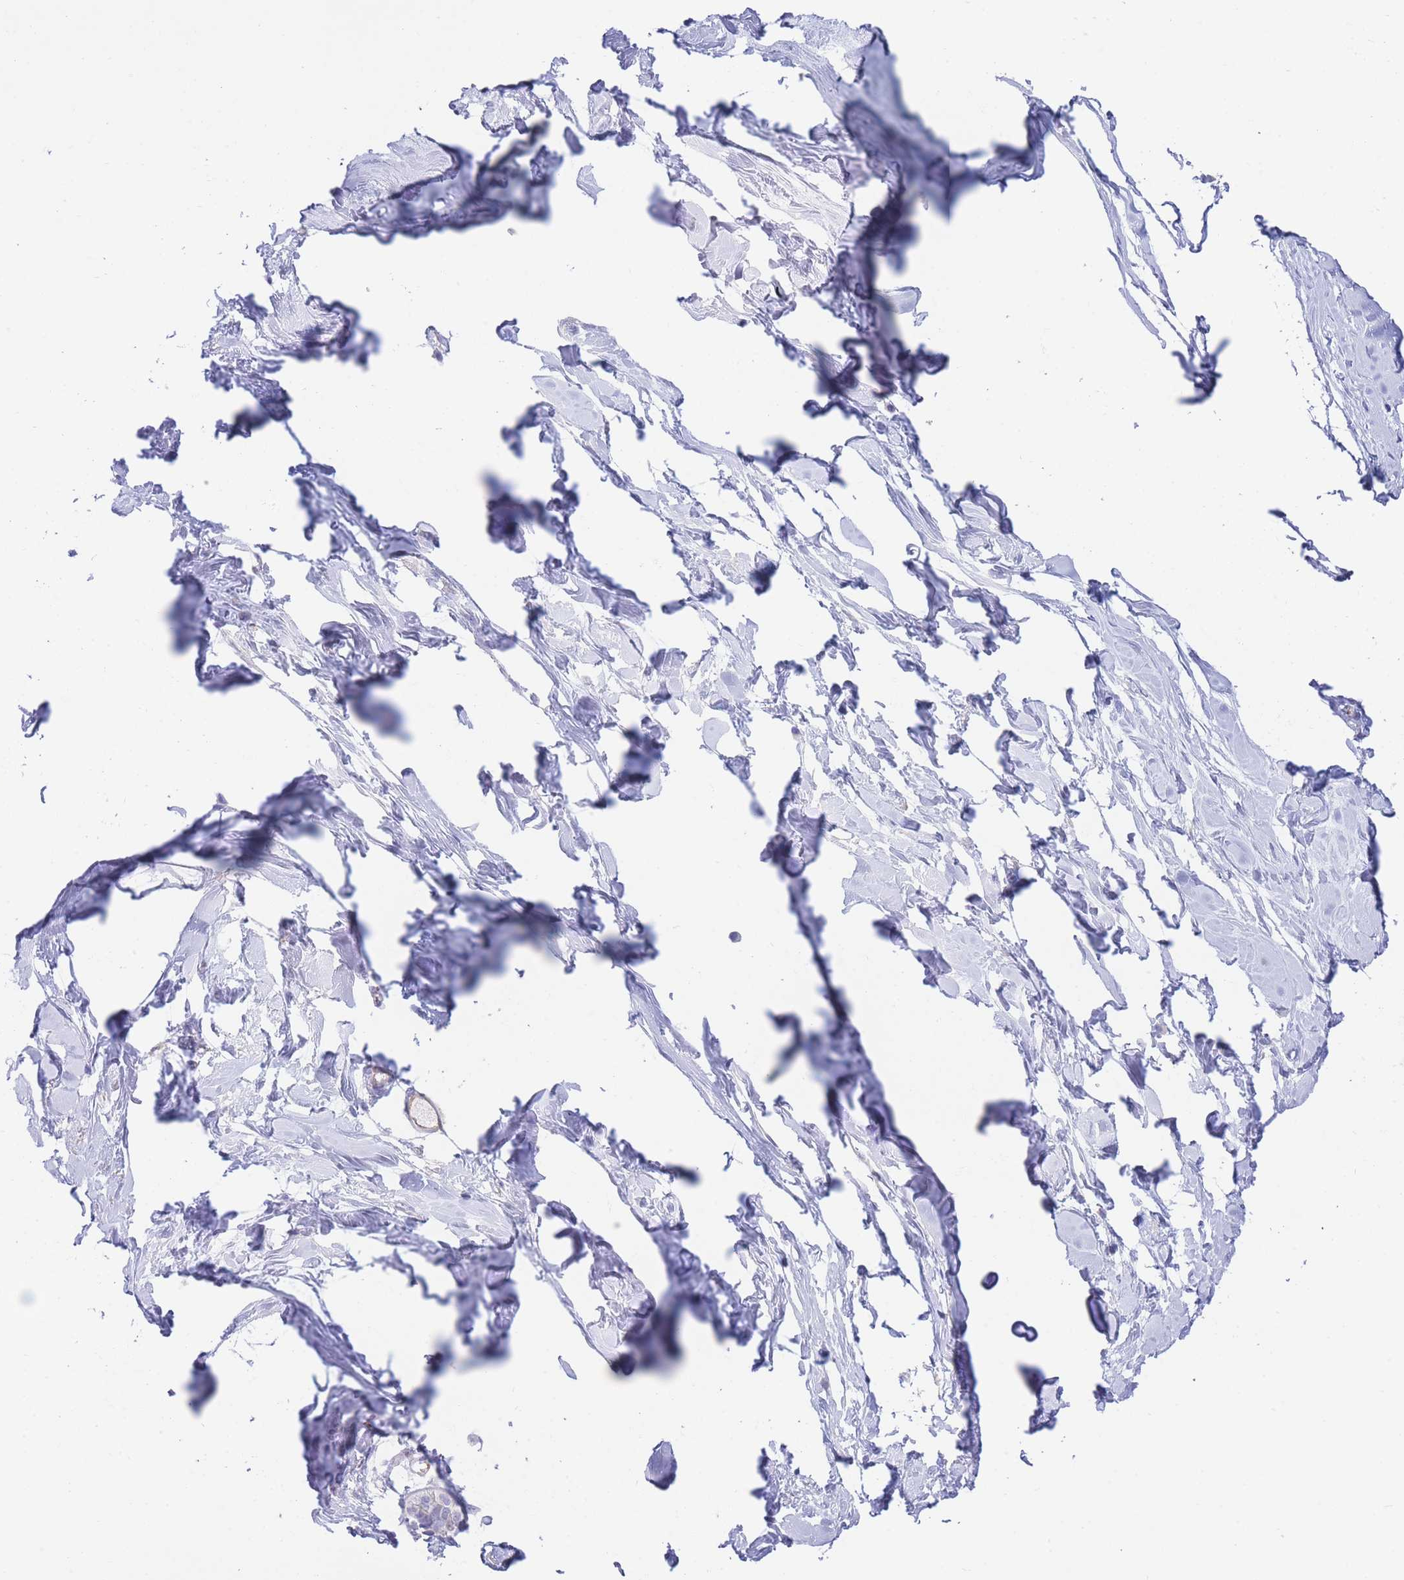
{"staining": {"intensity": "negative", "quantity": "none", "location": "none"}, "tissue": "breast", "cell_type": "Adipocytes", "image_type": "normal", "snomed": [{"axis": "morphology", "description": "Normal tissue, NOS"}, {"axis": "topography", "description": "Breast"}], "caption": "Human breast stained for a protein using immunohistochemistry displays no expression in adipocytes.", "gene": "DET1", "patient": {"sex": "female", "age": 45}}